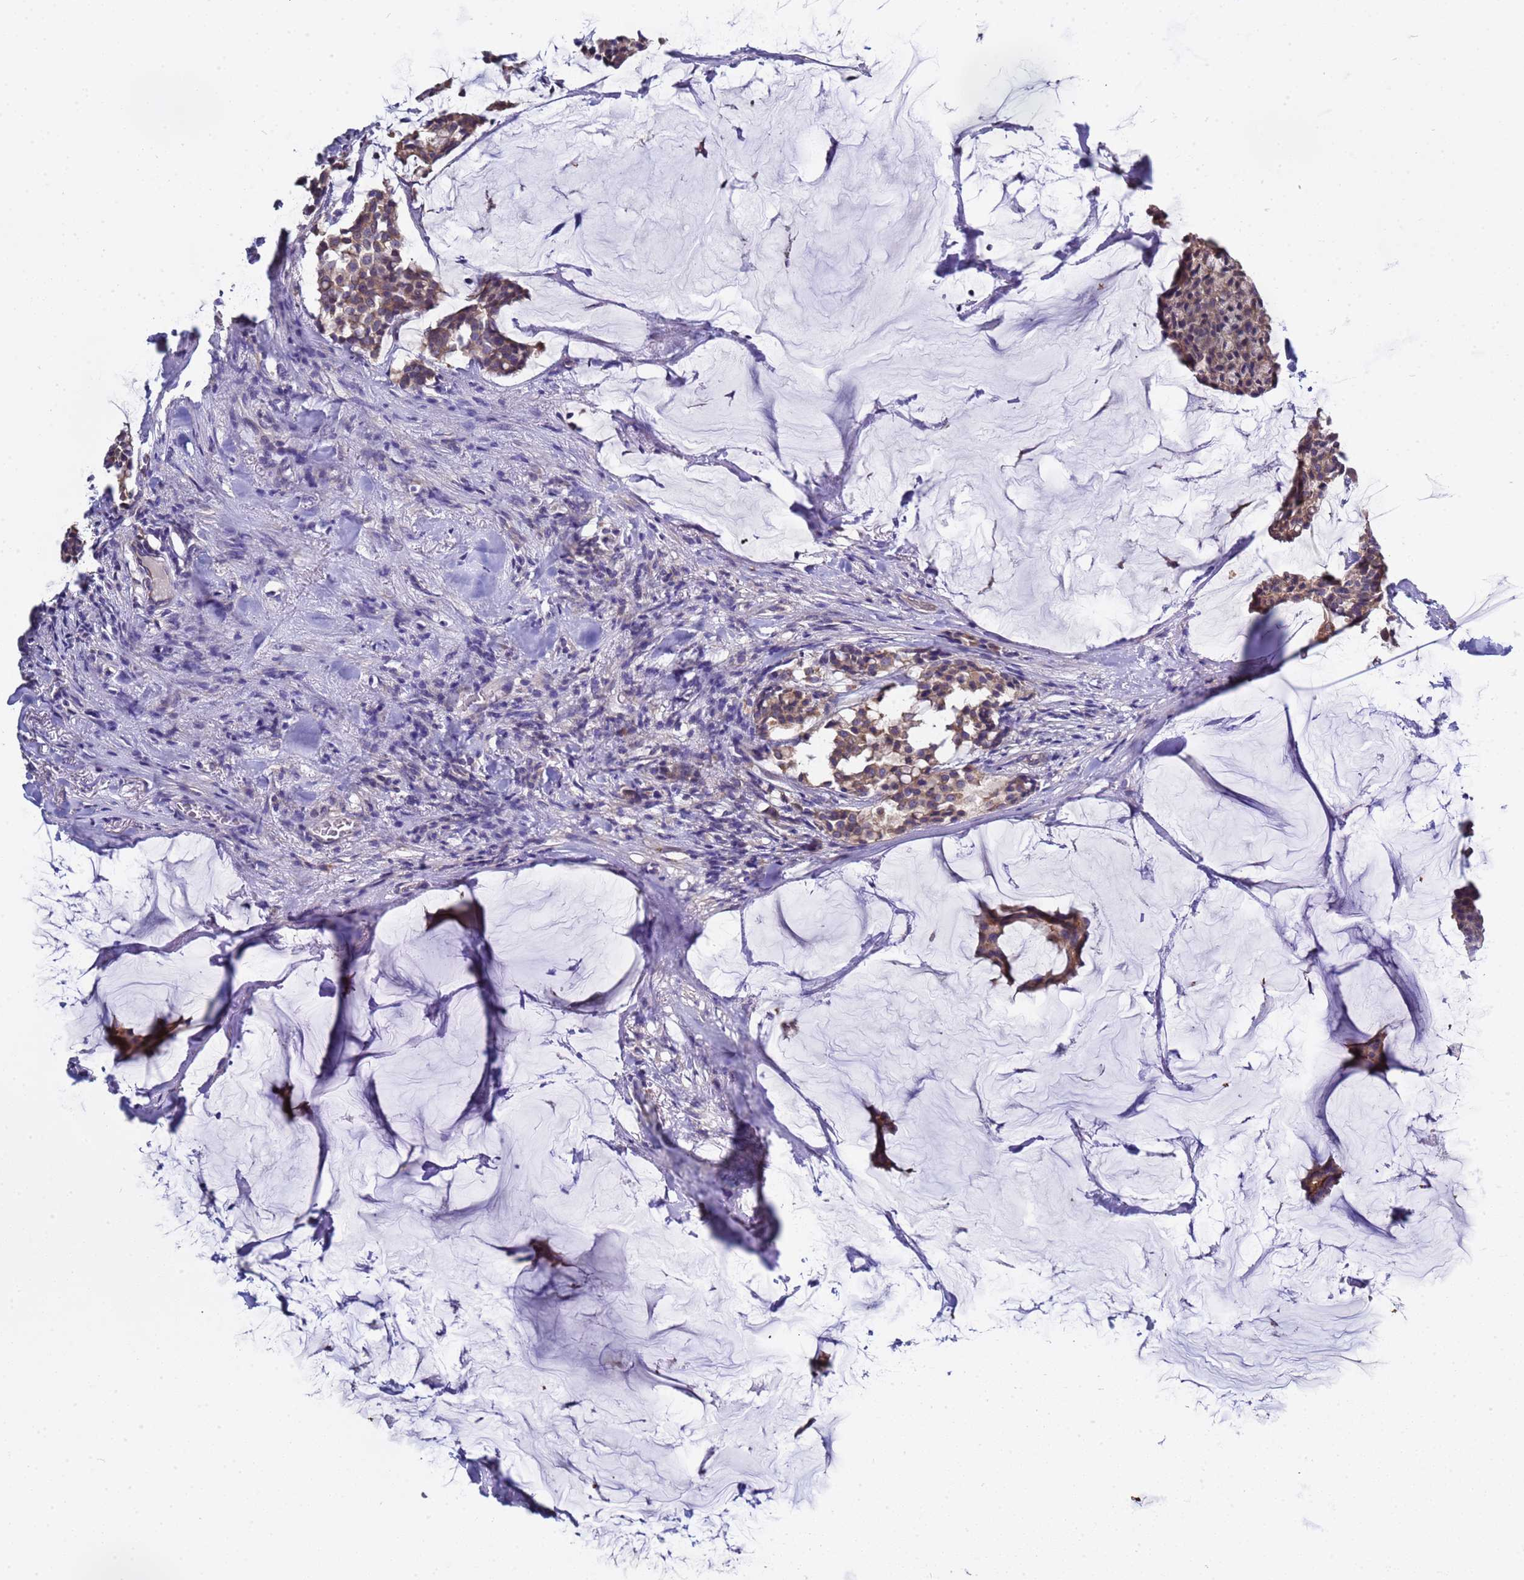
{"staining": {"intensity": "weak", "quantity": ">75%", "location": "cytoplasmic/membranous"}, "tissue": "breast cancer", "cell_type": "Tumor cells", "image_type": "cancer", "snomed": [{"axis": "morphology", "description": "Duct carcinoma"}, {"axis": "topography", "description": "Breast"}], "caption": "Tumor cells display low levels of weak cytoplasmic/membranous staining in approximately >75% of cells in breast cancer (invasive ductal carcinoma).", "gene": "ELMOD2", "patient": {"sex": "female", "age": 93}}